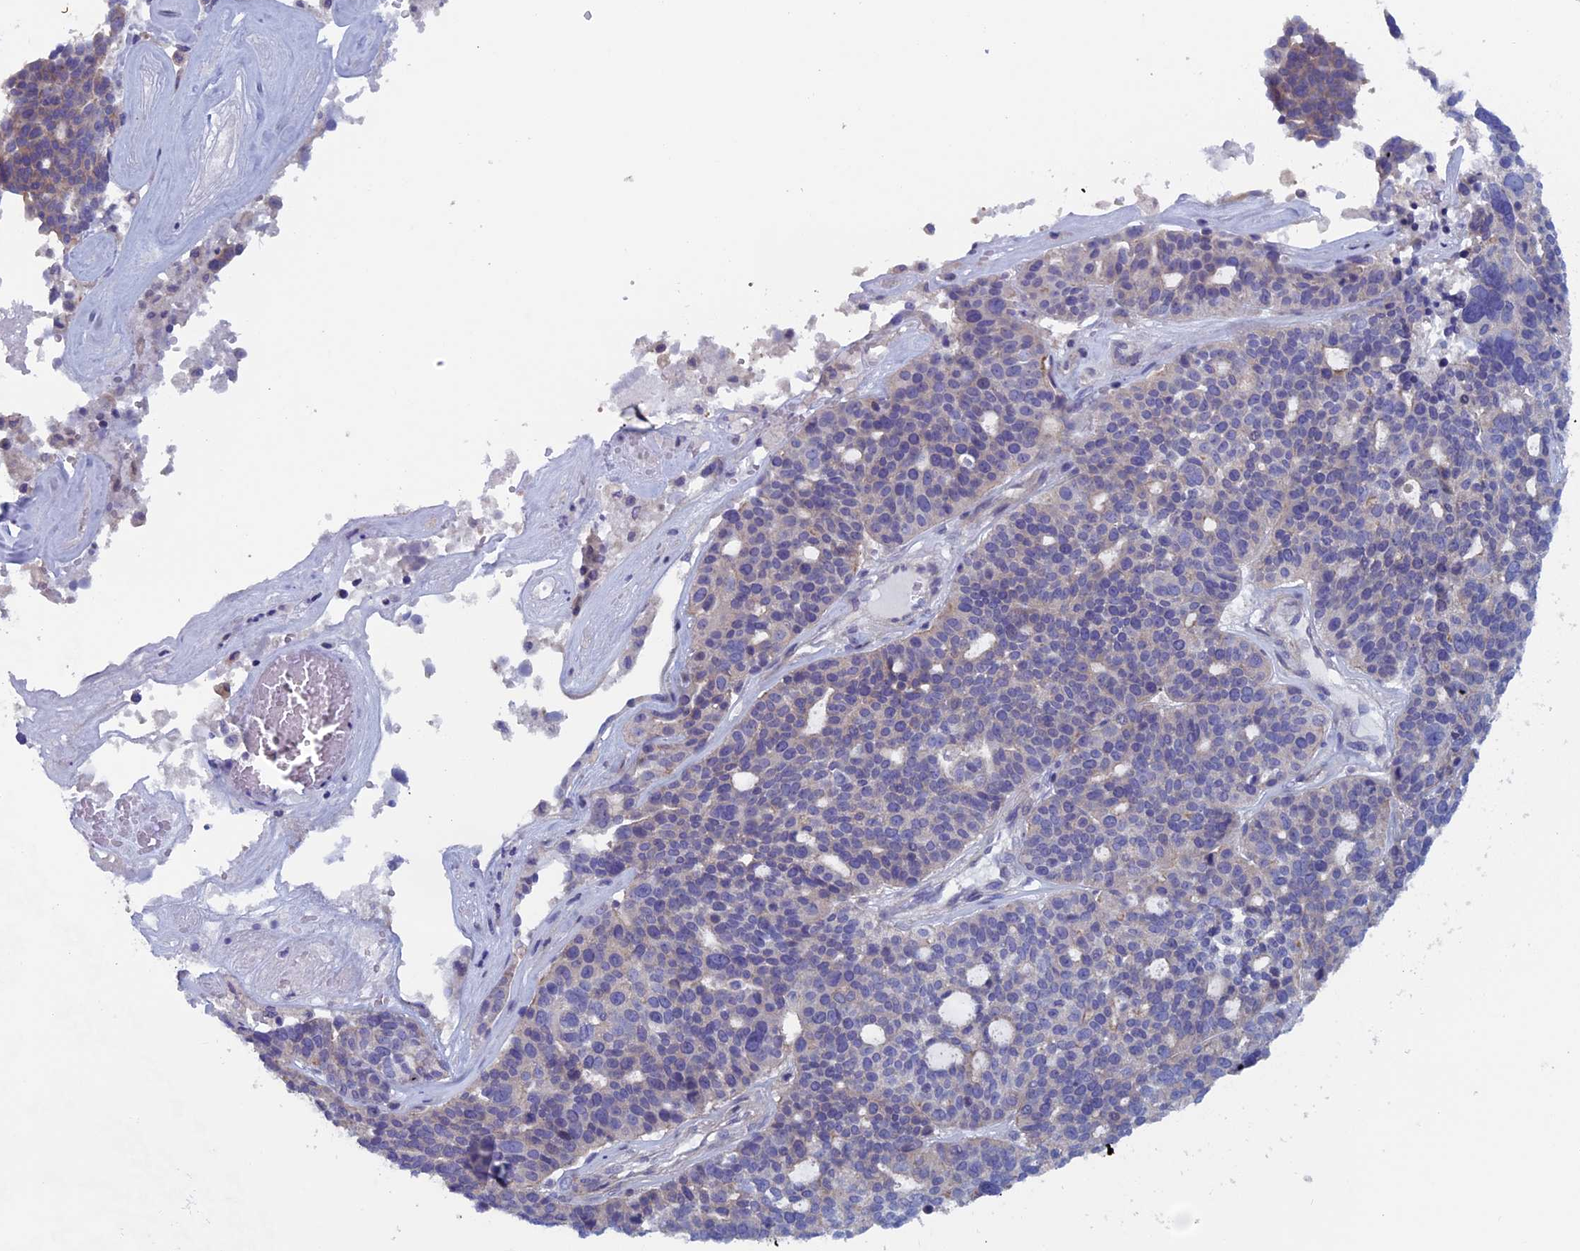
{"staining": {"intensity": "negative", "quantity": "none", "location": "none"}, "tissue": "ovarian cancer", "cell_type": "Tumor cells", "image_type": "cancer", "snomed": [{"axis": "morphology", "description": "Cystadenocarcinoma, serous, NOS"}, {"axis": "topography", "description": "Ovary"}], "caption": "Human ovarian serous cystadenocarcinoma stained for a protein using immunohistochemistry (IHC) displays no positivity in tumor cells.", "gene": "CNOT6L", "patient": {"sex": "female", "age": 59}}